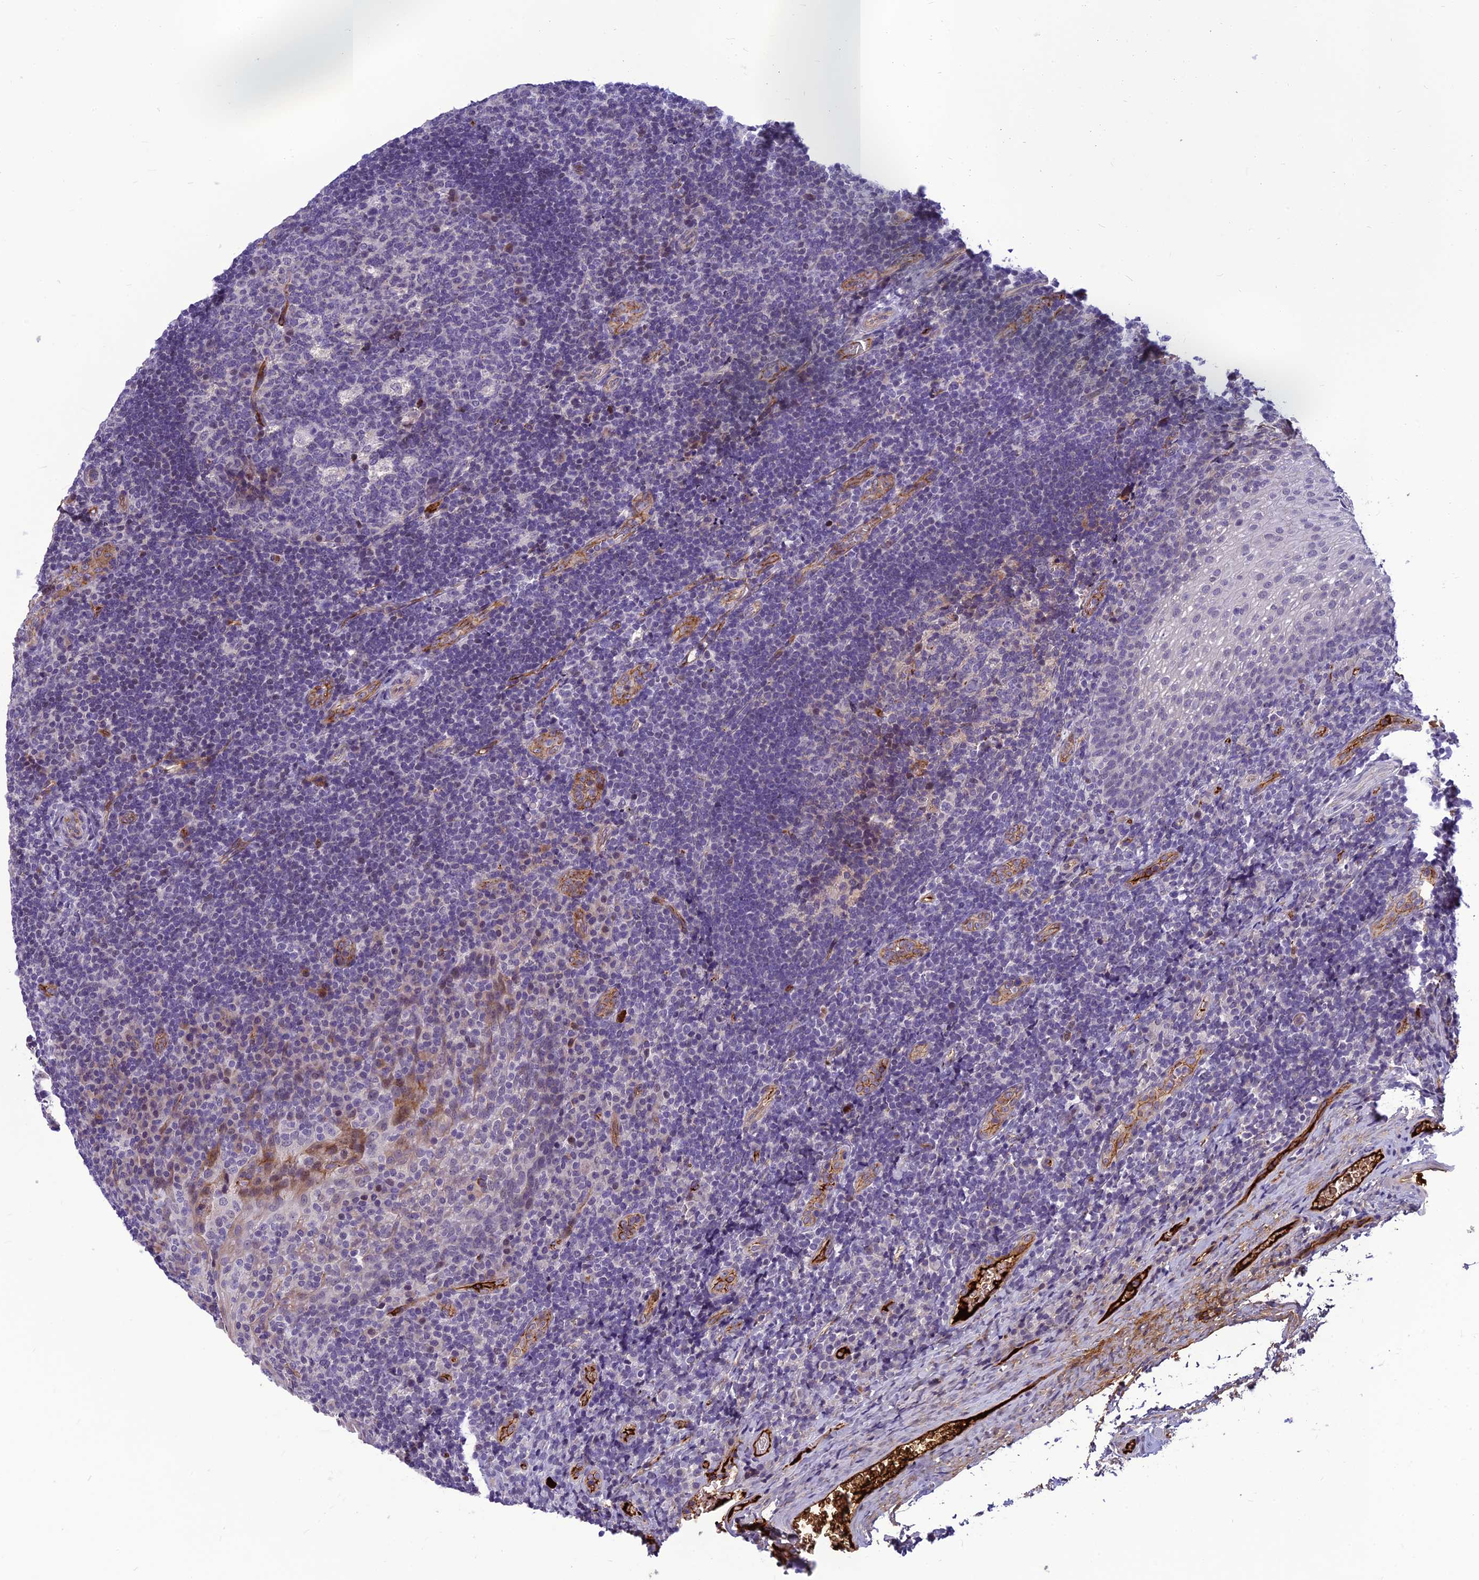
{"staining": {"intensity": "negative", "quantity": "none", "location": "none"}, "tissue": "tonsil", "cell_type": "Germinal center cells", "image_type": "normal", "snomed": [{"axis": "morphology", "description": "Normal tissue, NOS"}, {"axis": "topography", "description": "Tonsil"}], "caption": "Immunohistochemistry (IHC) of normal human tonsil displays no staining in germinal center cells. (Brightfield microscopy of DAB (3,3'-diaminobenzidine) immunohistochemistry at high magnification).", "gene": "CLEC11A", "patient": {"sex": "male", "age": 17}}